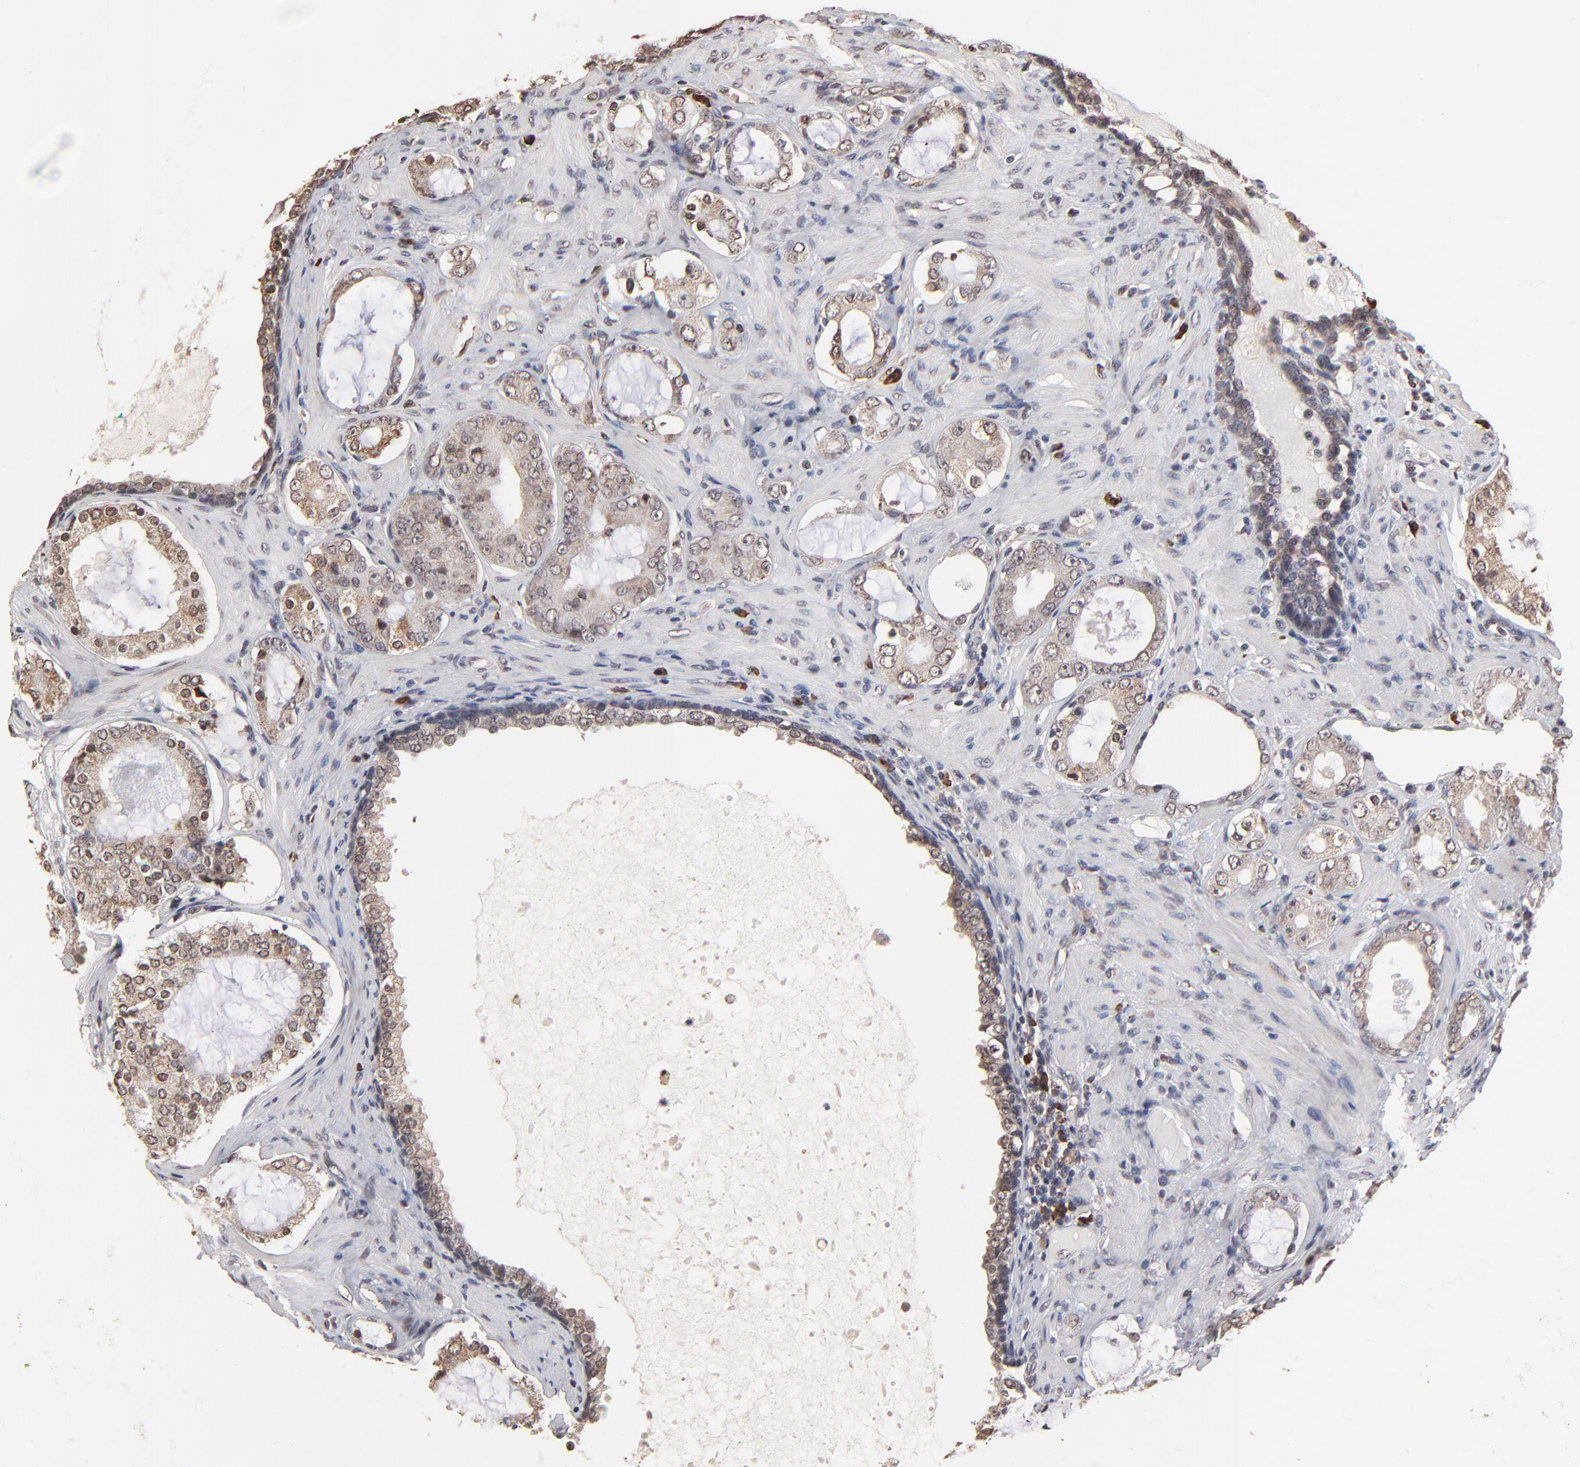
{"staining": {"intensity": "weak", "quantity": ">75%", "location": "cytoplasmic/membranous"}, "tissue": "prostate cancer", "cell_type": "Tumor cells", "image_type": "cancer", "snomed": [{"axis": "morphology", "description": "Adenocarcinoma, Medium grade"}, {"axis": "topography", "description": "Prostate"}], "caption": "Protein expression analysis of human prostate cancer (adenocarcinoma (medium-grade)) reveals weak cytoplasmic/membranous positivity in approximately >75% of tumor cells.", "gene": "CHM", "patient": {"sex": "male", "age": 73}}